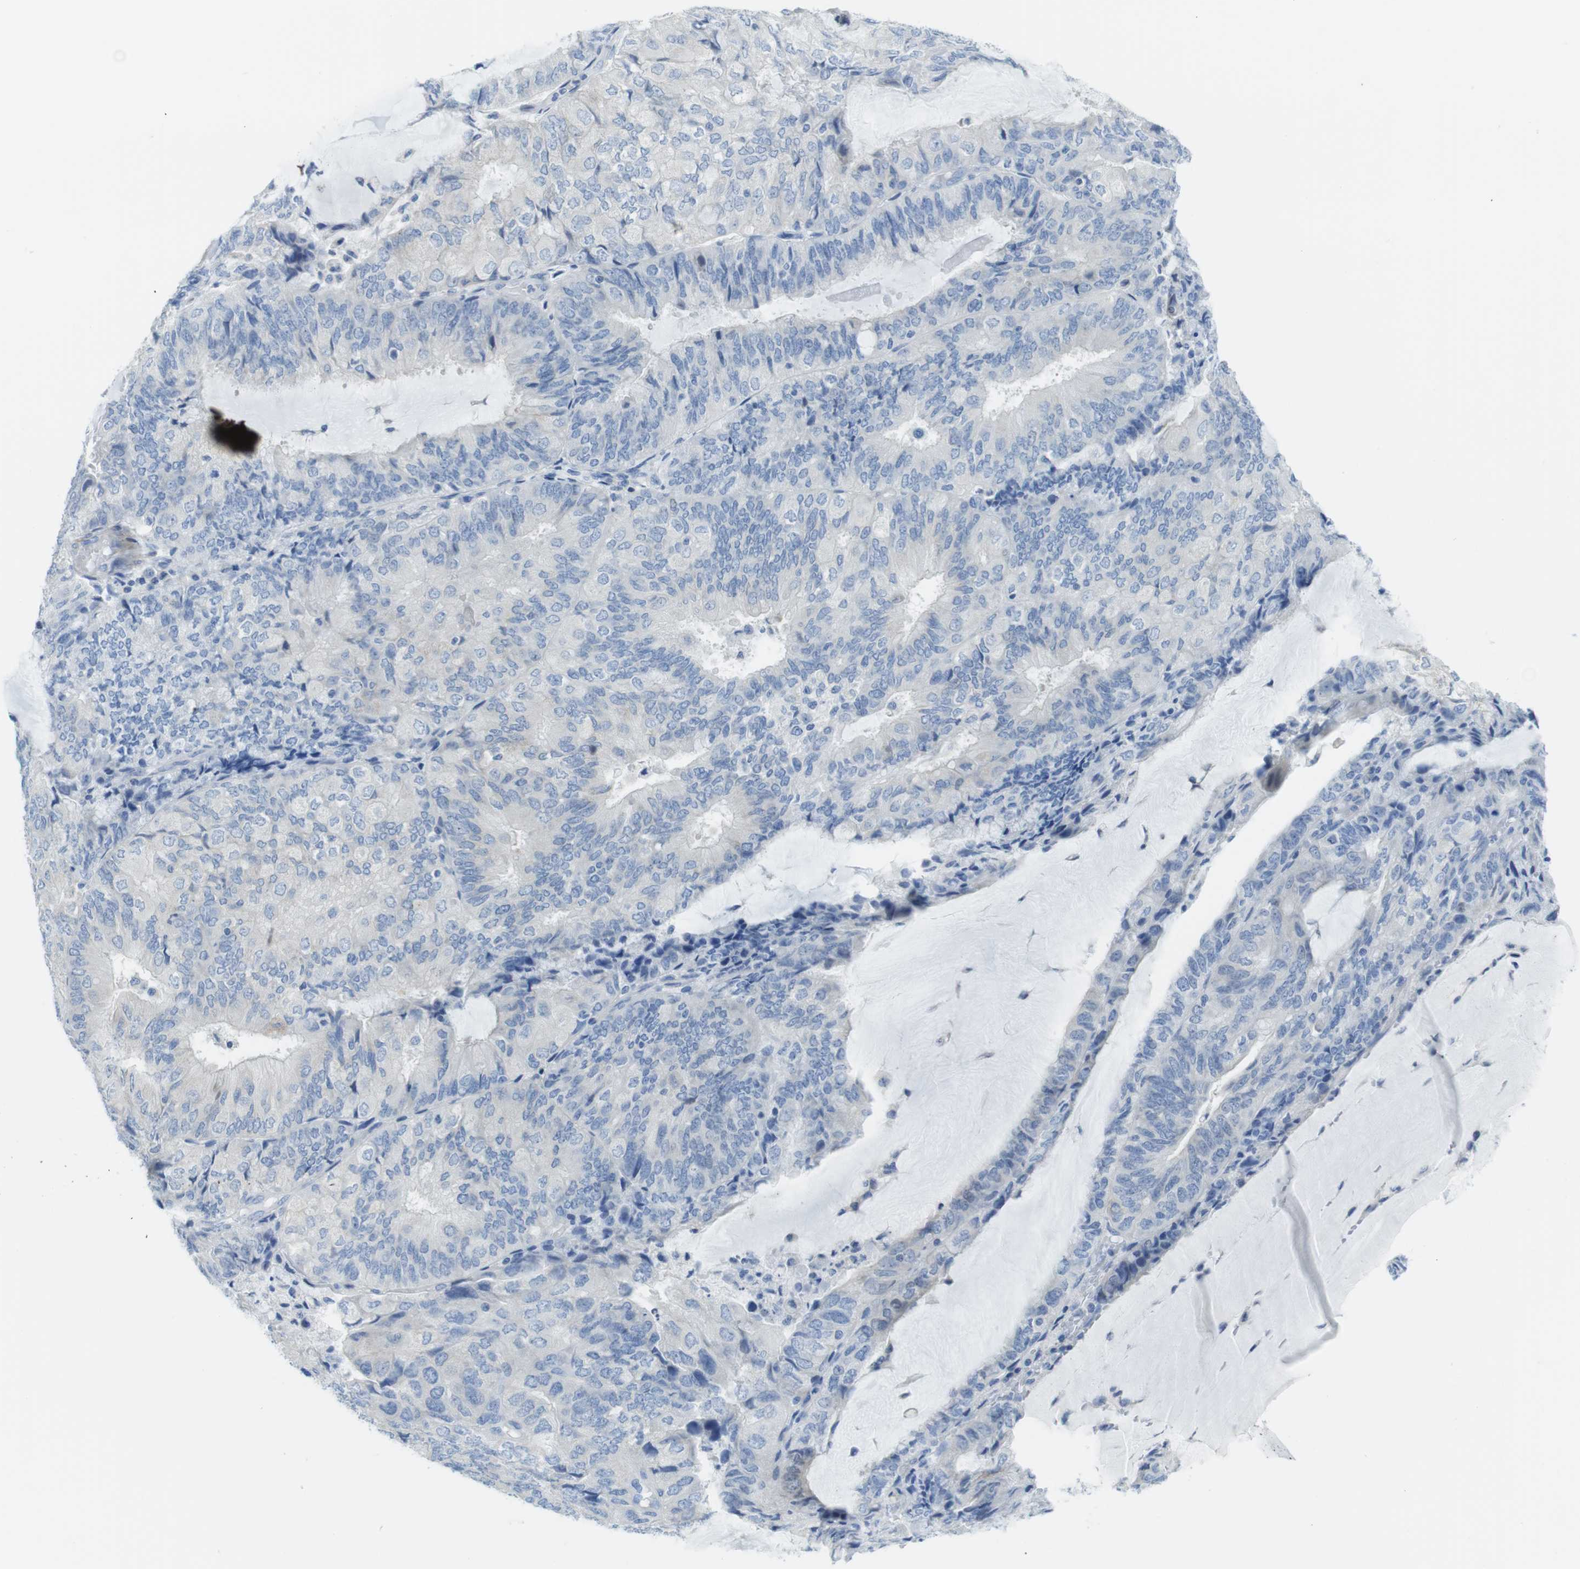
{"staining": {"intensity": "negative", "quantity": "none", "location": "none"}, "tissue": "endometrial cancer", "cell_type": "Tumor cells", "image_type": "cancer", "snomed": [{"axis": "morphology", "description": "Adenocarcinoma, NOS"}, {"axis": "topography", "description": "Endometrium"}], "caption": "A high-resolution micrograph shows IHC staining of endometrial cancer, which displays no significant expression in tumor cells. Nuclei are stained in blue.", "gene": "ASIC5", "patient": {"sex": "female", "age": 81}}